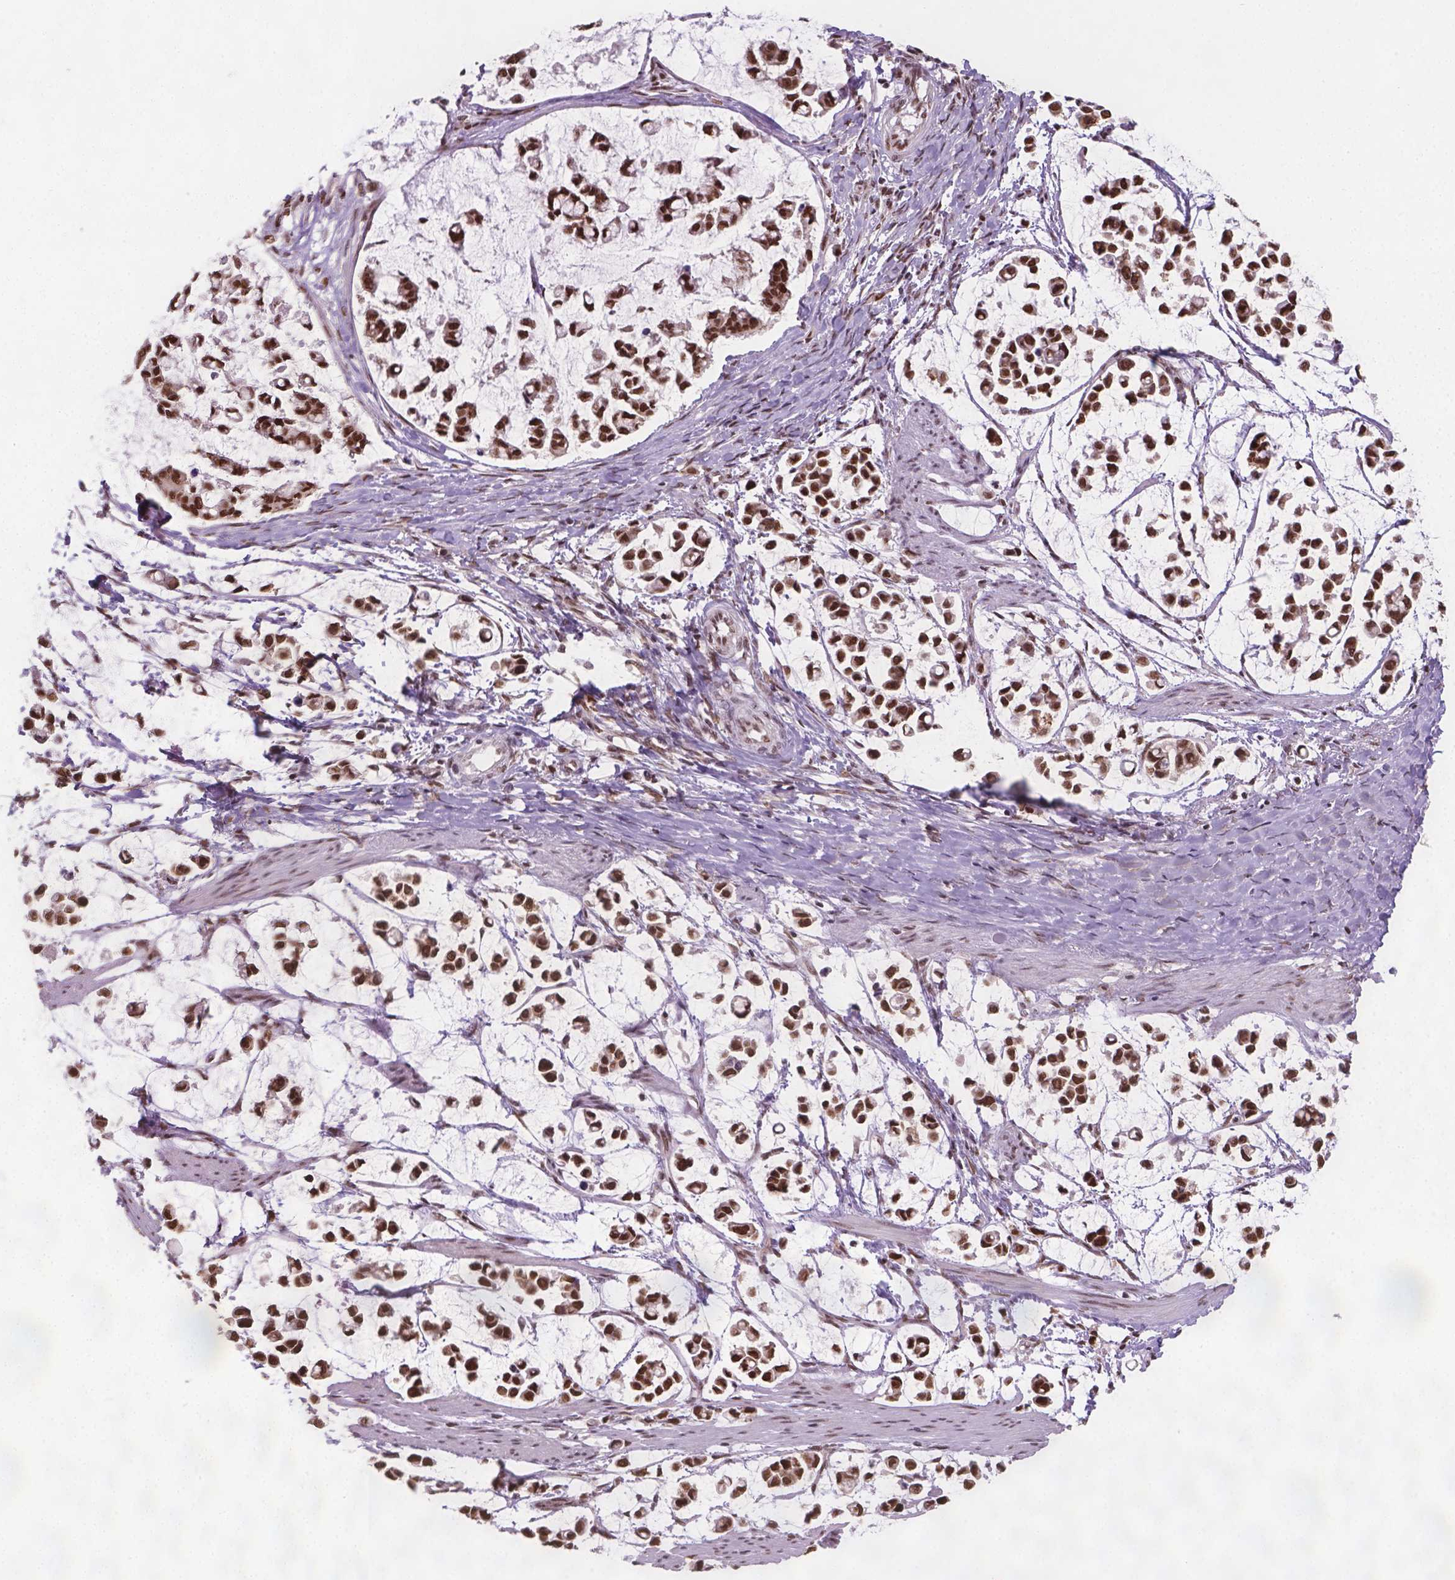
{"staining": {"intensity": "strong", "quantity": ">75%", "location": "nuclear"}, "tissue": "stomach cancer", "cell_type": "Tumor cells", "image_type": "cancer", "snomed": [{"axis": "morphology", "description": "Adenocarcinoma, NOS"}, {"axis": "topography", "description": "Stomach"}], "caption": "About >75% of tumor cells in adenocarcinoma (stomach) demonstrate strong nuclear protein staining as visualized by brown immunohistochemical staining.", "gene": "FANCE", "patient": {"sex": "male", "age": 82}}